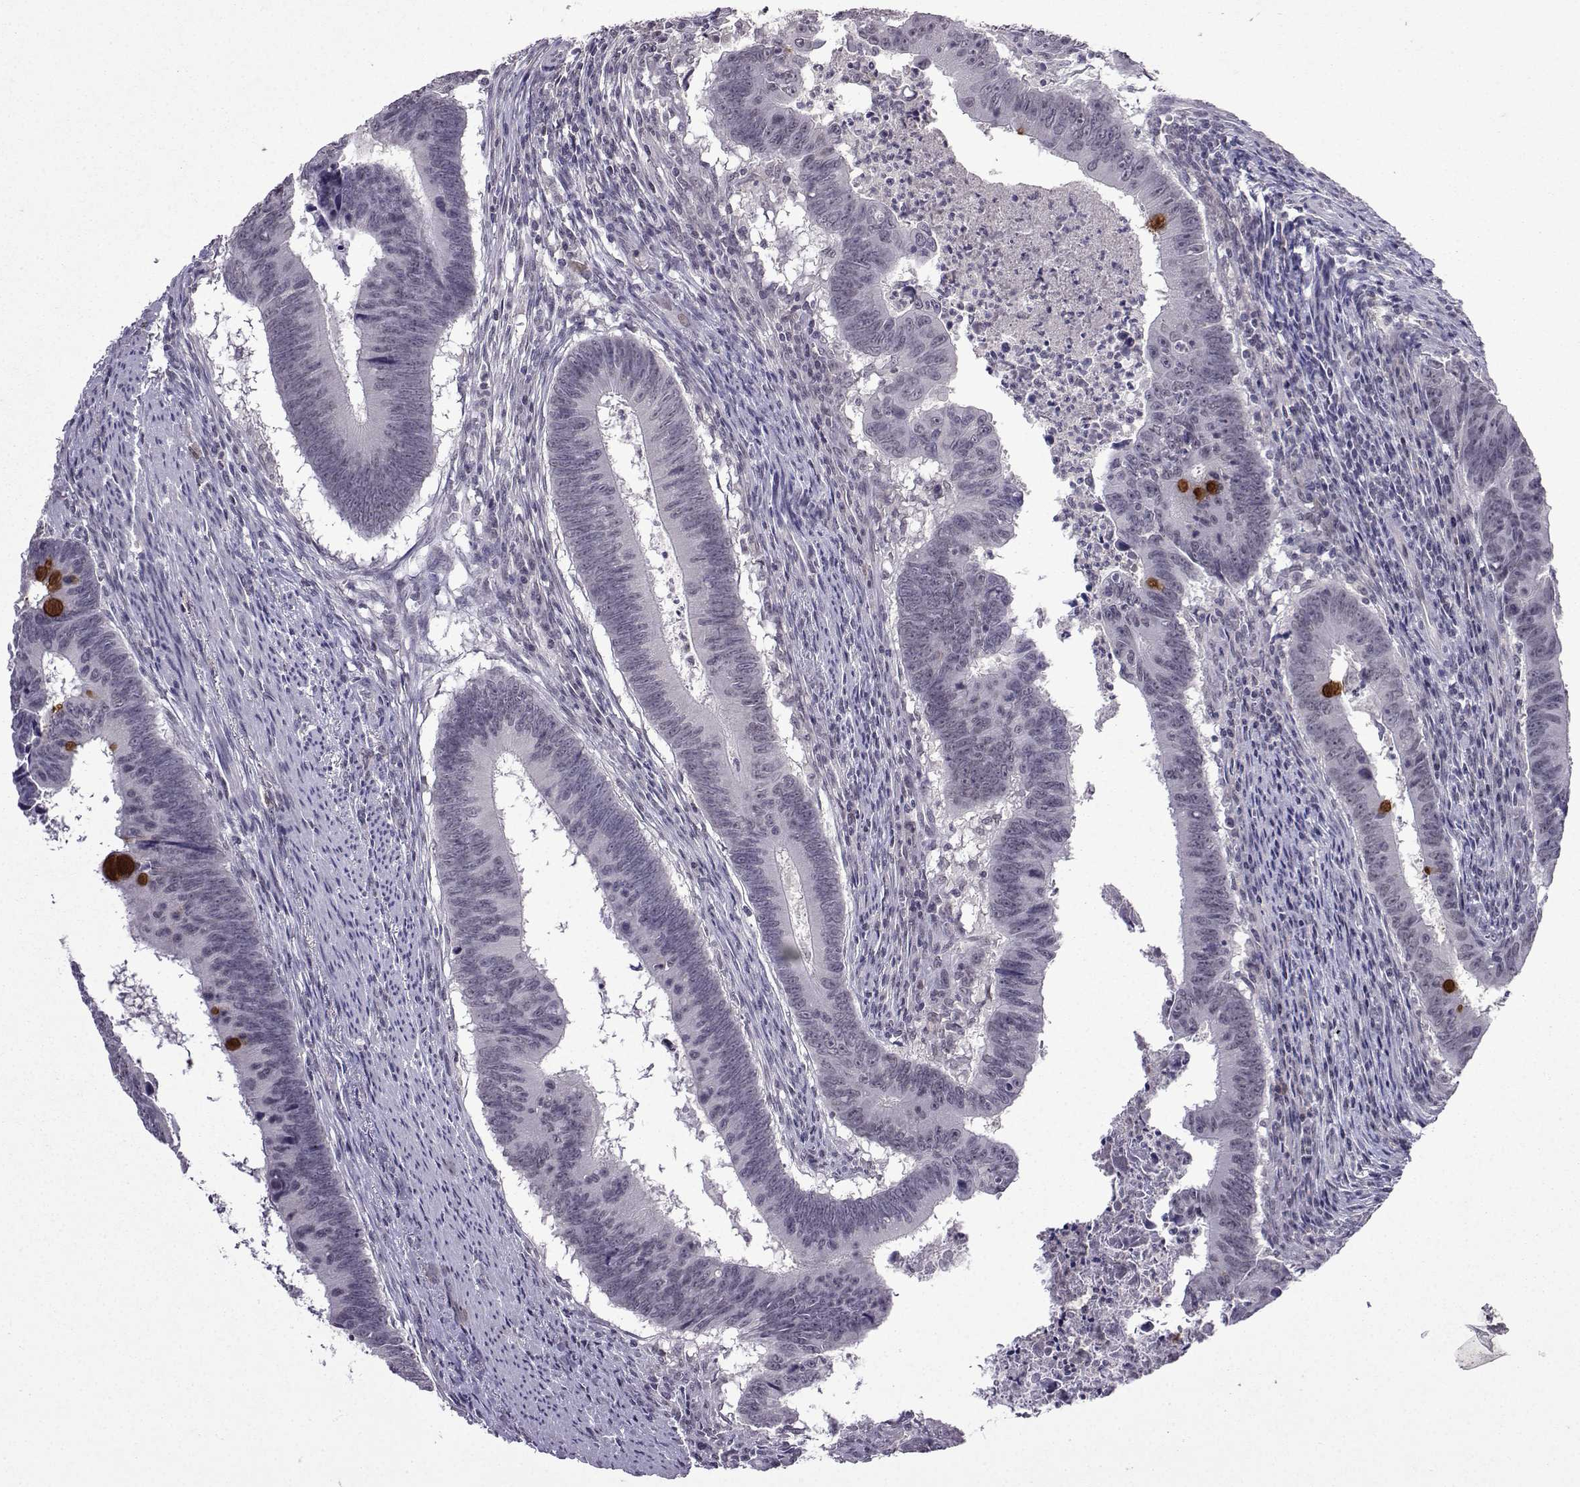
{"staining": {"intensity": "negative", "quantity": "none", "location": "none"}, "tissue": "colorectal cancer", "cell_type": "Tumor cells", "image_type": "cancer", "snomed": [{"axis": "morphology", "description": "Adenocarcinoma, NOS"}, {"axis": "topography", "description": "Colon"}], "caption": "IHC micrograph of neoplastic tissue: colorectal cancer (adenocarcinoma) stained with DAB demonstrates no significant protein expression in tumor cells.", "gene": "CCL28", "patient": {"sex": "female", "age": 87}}